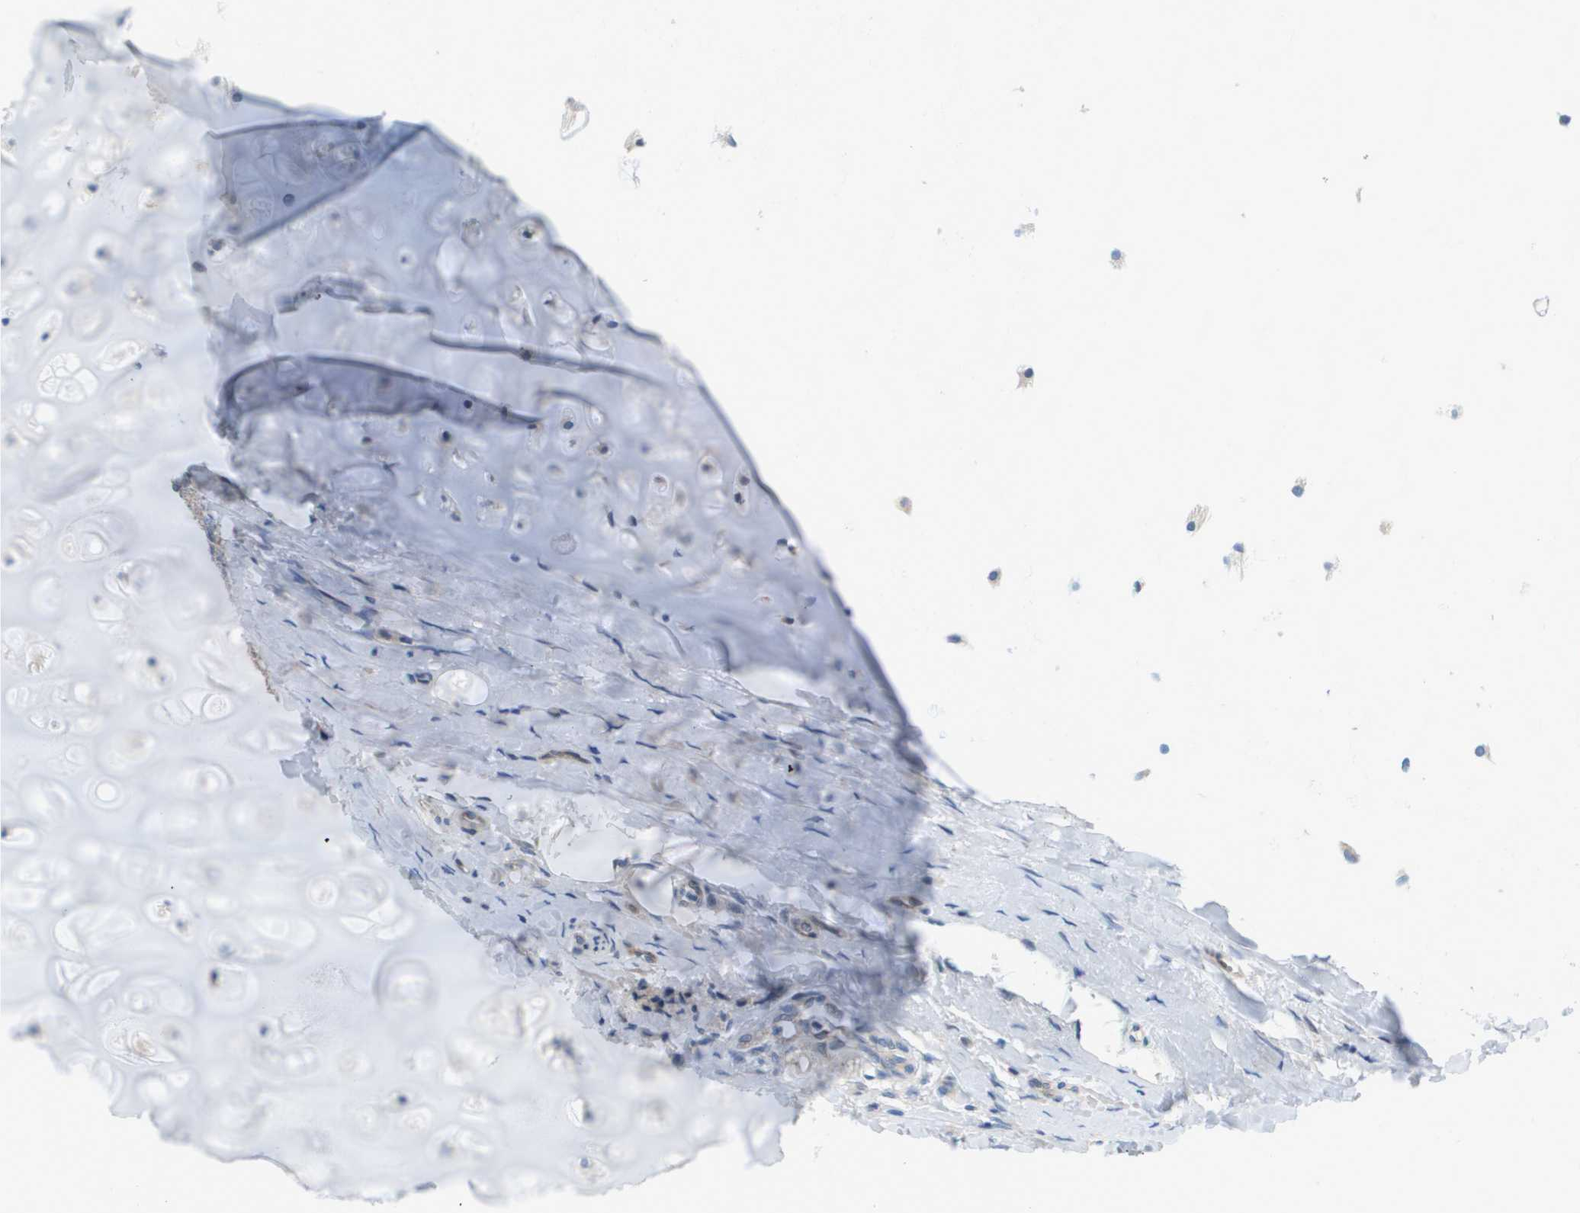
{"staining": {"intensity": "weak", "quantity": ">75%", "location": "cytoplasmic/membranous"}, "tissue": "carcinoid", "cell_type": "Tumor cells", "image_type": "cancer", "snomed": [{"axis": "morphology", "description": "Carcinoid, malignant, NOS"}, {"axis": "topography", "description": "Lung"}], "caption": "The photomicrograph demonstrates staining of malignant carcinoid, revealing weak cytoplasmic/membranous protein positivity (brown color) within tumor cells.", "gene": "KRT23", "patient": {"sex": "male", "age": 30}}